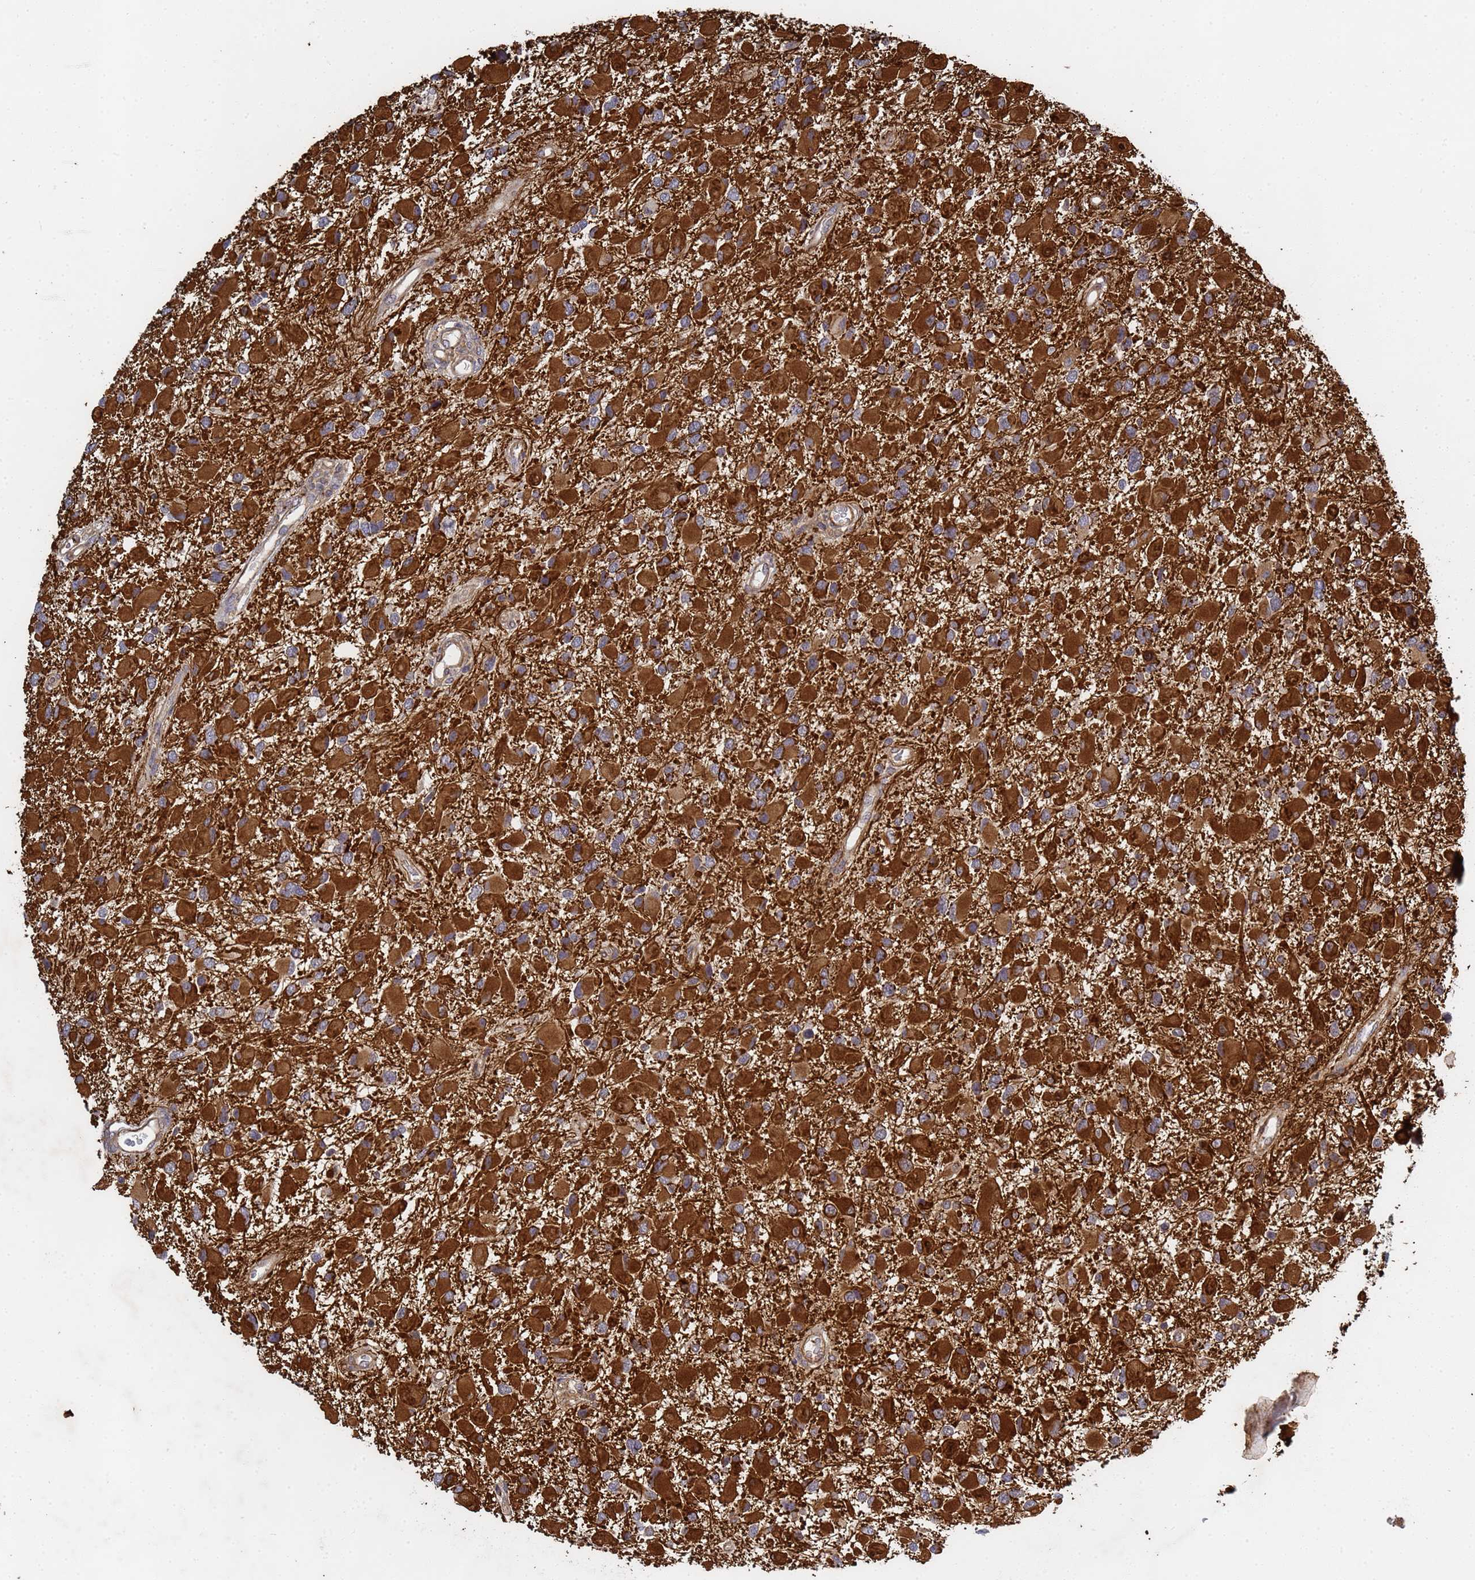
{"staining": {"intensity": "strong", "quantity": ">75%", "location": "cytoplasmic/membranous"}, "tissue": "glioma", "cell_type": "Tumor cells", "image_type": "cancer", "snomed": [{"axis": "morphology", "description": "Glioma, malignant, High grade"}, {"axis": "topography", "description": "Brain"}], "caption": "Tumor cells demonstrate high levels of strong cytoplasmic/membranous positivity in about >75% of cells in malignant glioma (high-grade).", "gene": "C8orf34", "patient": {"sex": "male", "age": 53}}